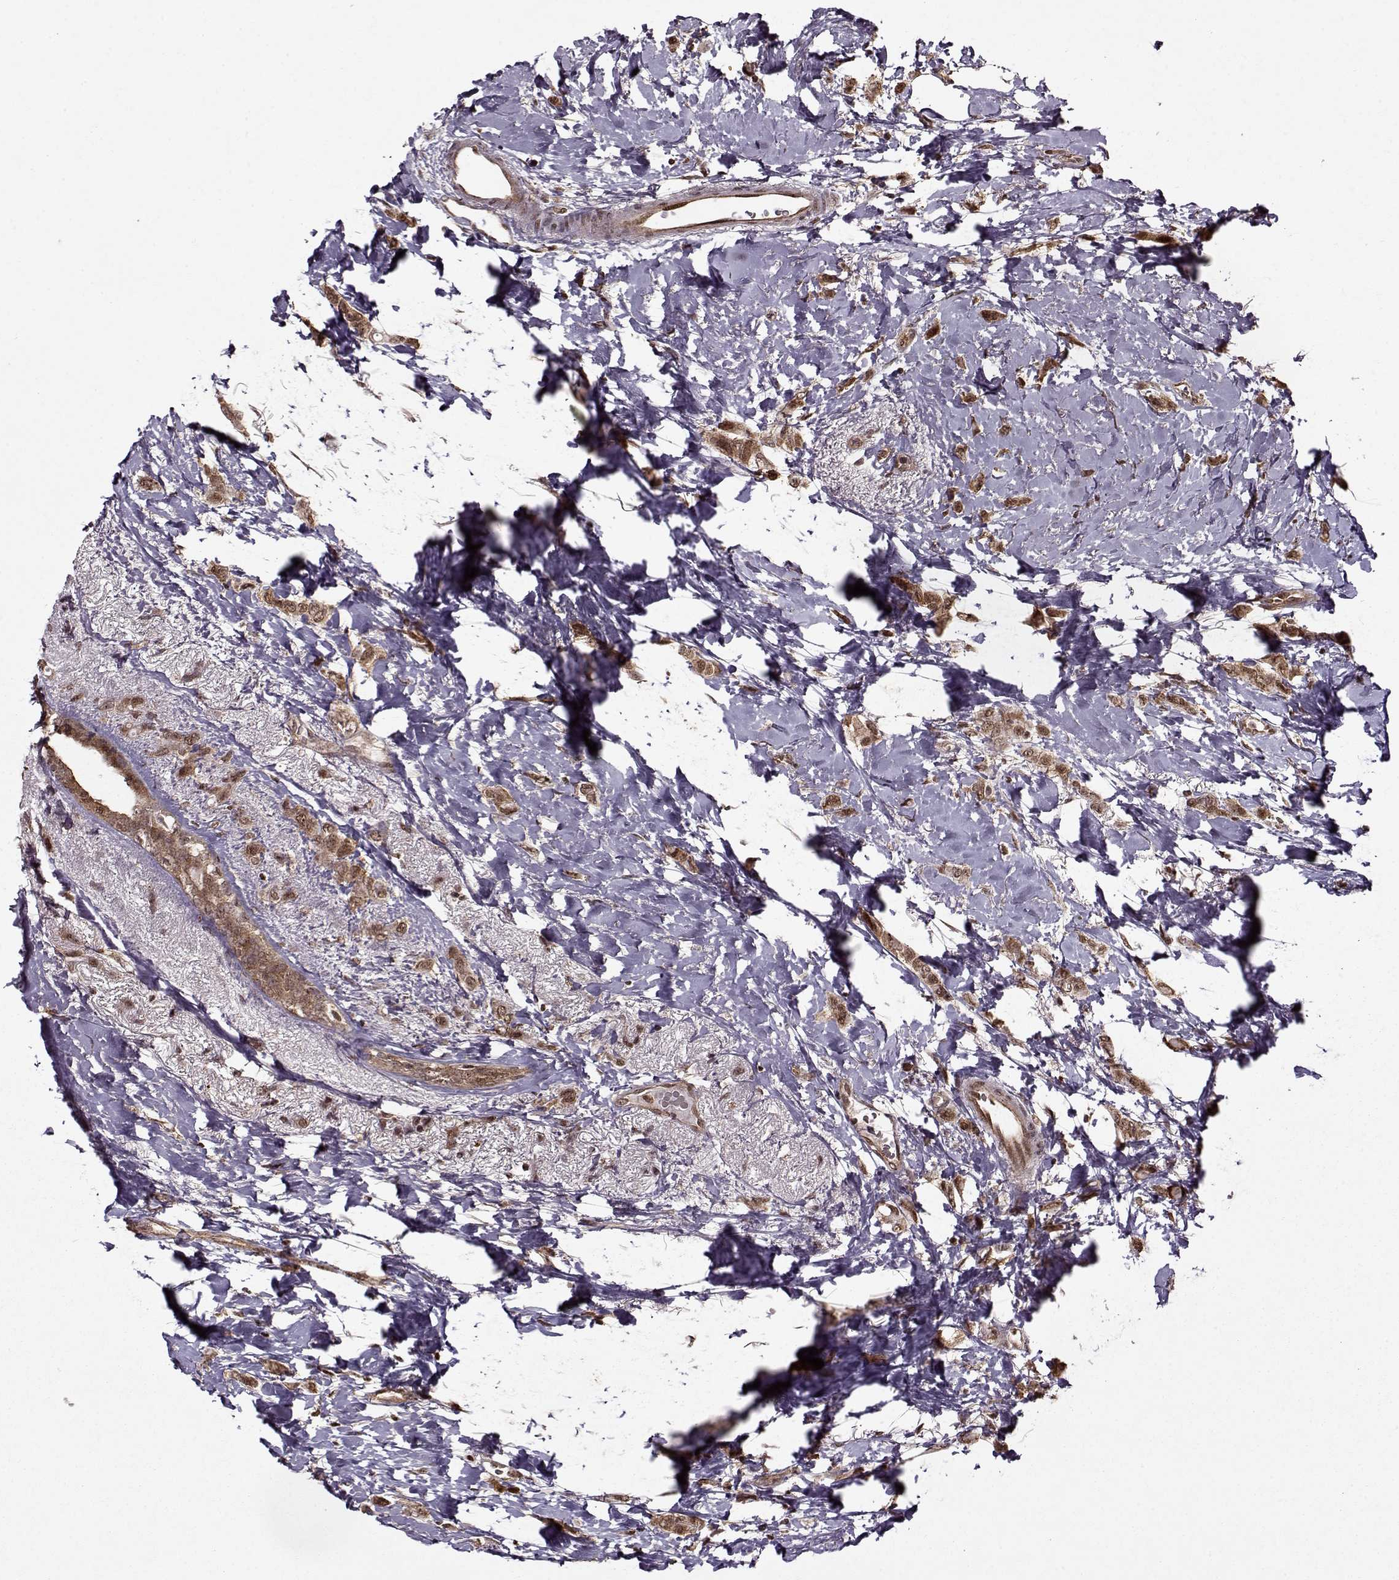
{"staining": {"intensity": "strong", "quantity": ">75%", "location": "cytoplasmic/membranous,nuclear"}, "tissue": "breast cancer", "cell_type": "Tumor cells", "image_type": "cancer", "snomed": [{"axis": "morphology", "description": "Lobular carcinoma"}, {"axis": "topography", "description": "Breast"}], "caption": "A high-resolution photomicrograph shows IHC staining of breast cancer (lobular carcinoma), which reveals strong cytoplasmic/membranous and nuclear staining in about >75% of tumor cells. The protein is shown in brown color, while the nuclei are stained blue.", "gene": "PSMA7", "patient": {"sex": "female", "age": 66}}